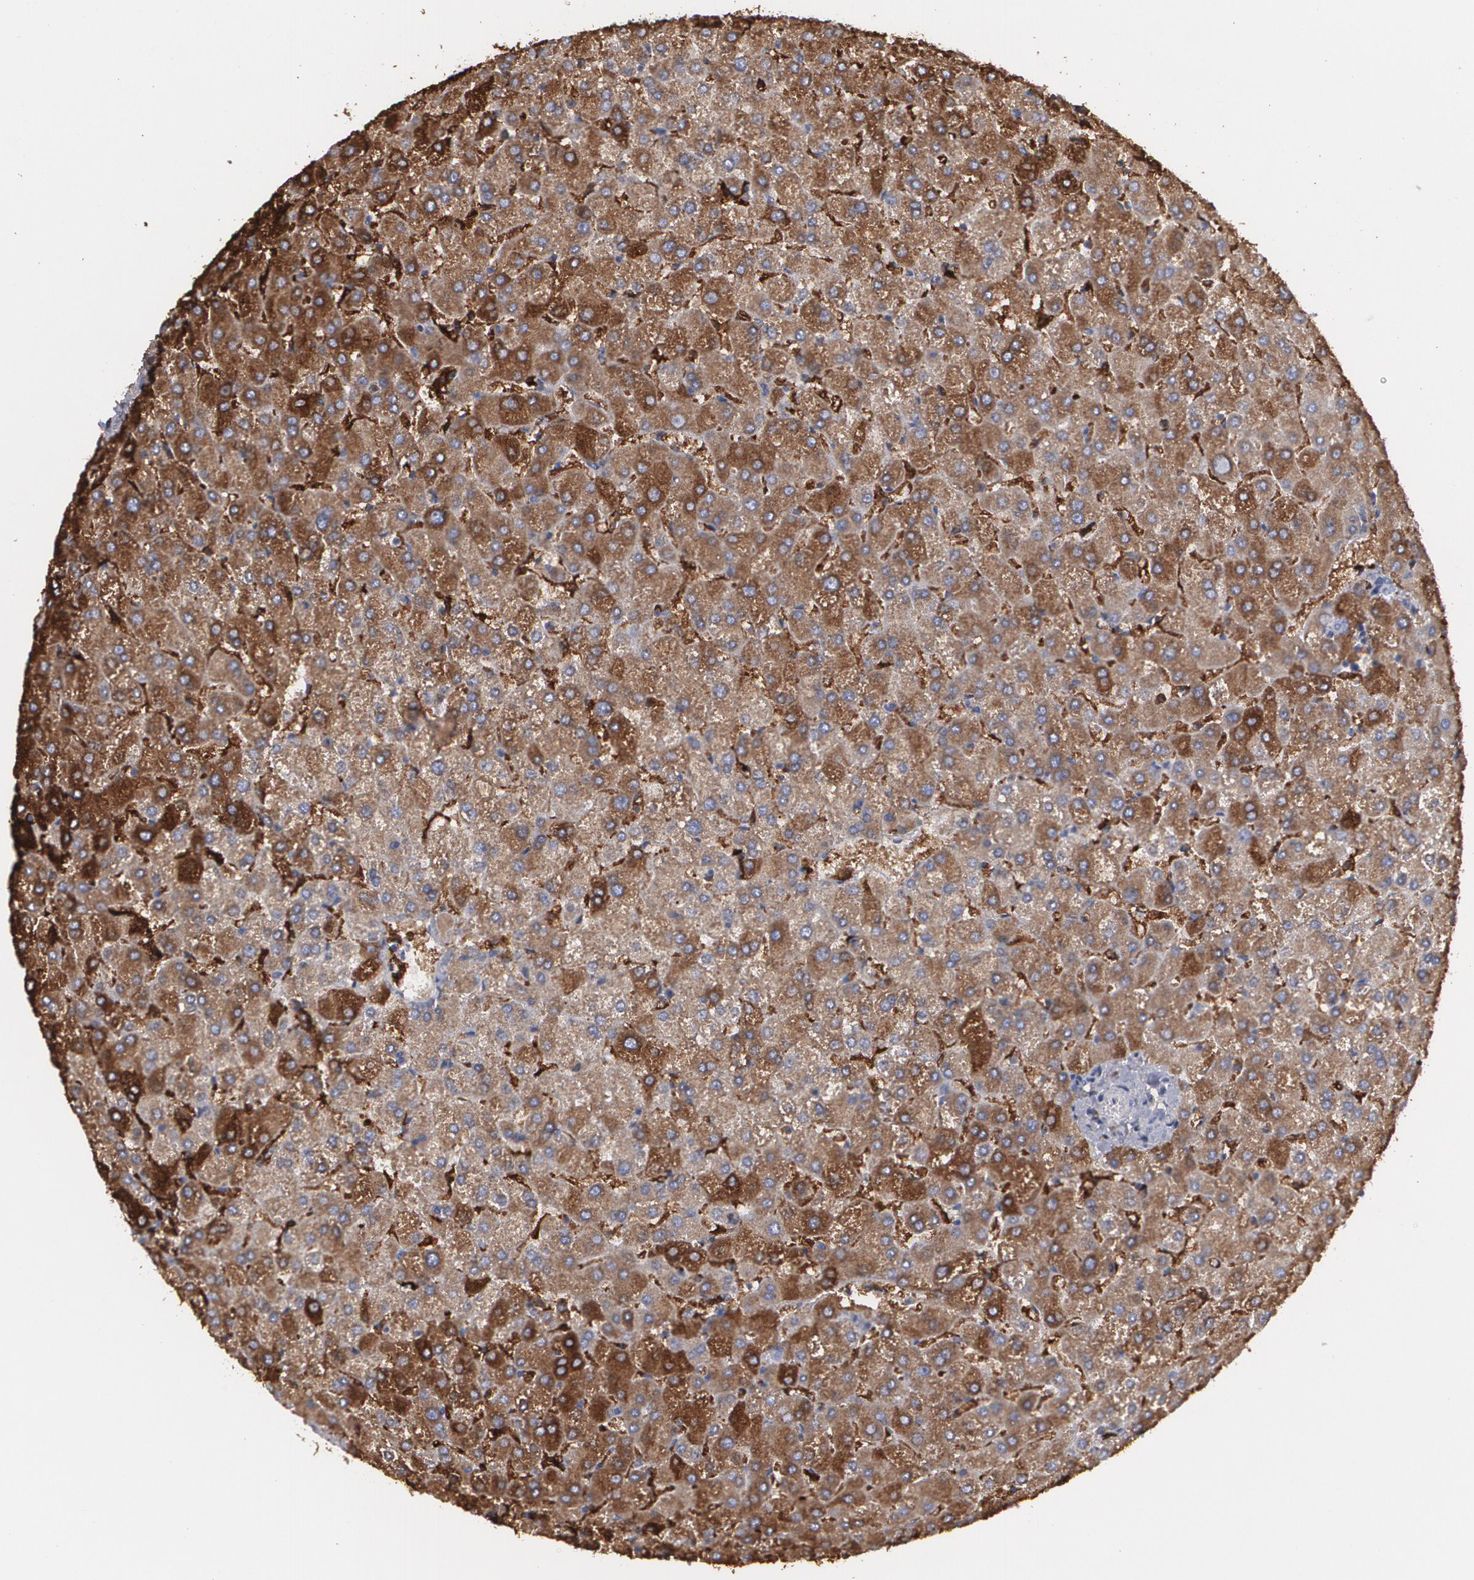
{"staining": {"intensity": "weak", "quantity": "25%-75%", "location": "cytoplasmic/membranous"}, "tissue": "liver", "cell_type": "Cholangiocytes", "image_type": "normal", "snomed": [{"axis": "morphology", "description": "Normal tissue, NOS"}, {"axis": "topography", "description": "Liver"}], "caption": "Cholangiocytes display low levels of weak cytoplasmic/membranous expression in approximately 25%-75% of cells in benign human liver. (DAB = brown stain, brightfield microscopy at high magnification).", "gene": "ODC1", "patient": {"sex": "female", "age": 32}}